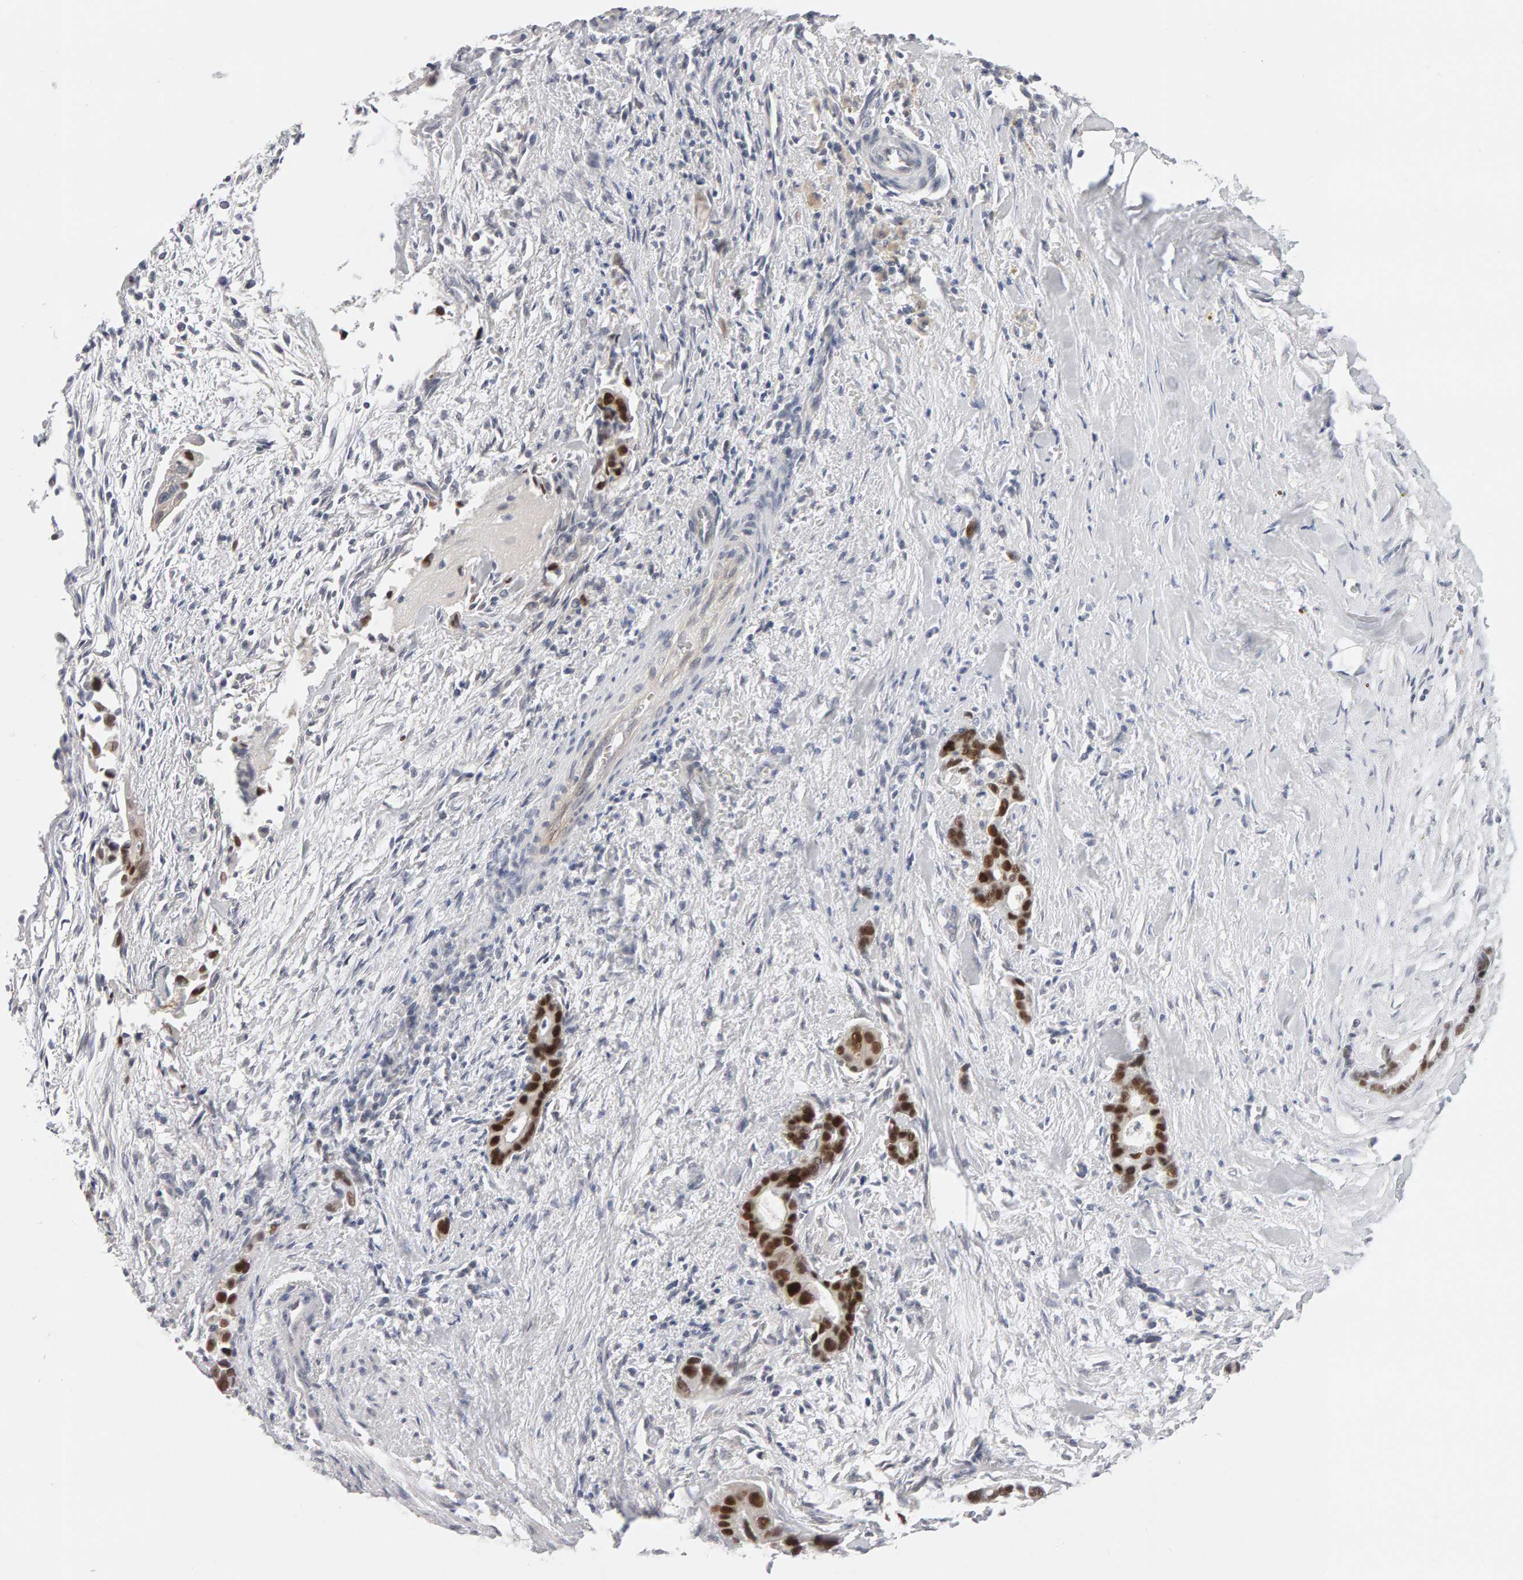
{"staining": {"intensity": "strong", "quantity": ">75%", "location": "nuclear"}, "tissue": "liver cancer", "cell_type": "Tumor cells", "image_type": "cancer", "snomed": [{"axis": "morphology", "description": "Cholangiocarcinoma"}, {"axis": "topography", "description": "Liver"}], "caption": "Liver cancer stained with DAB (3,3'-diaminobenzidine) immunohistochemistry (IHC) exhibits high levels of strong nuclear staining in about >75% of tumor cells.", "gene": "HNF4A", "patient": {"sex": "female", "age": 55}}